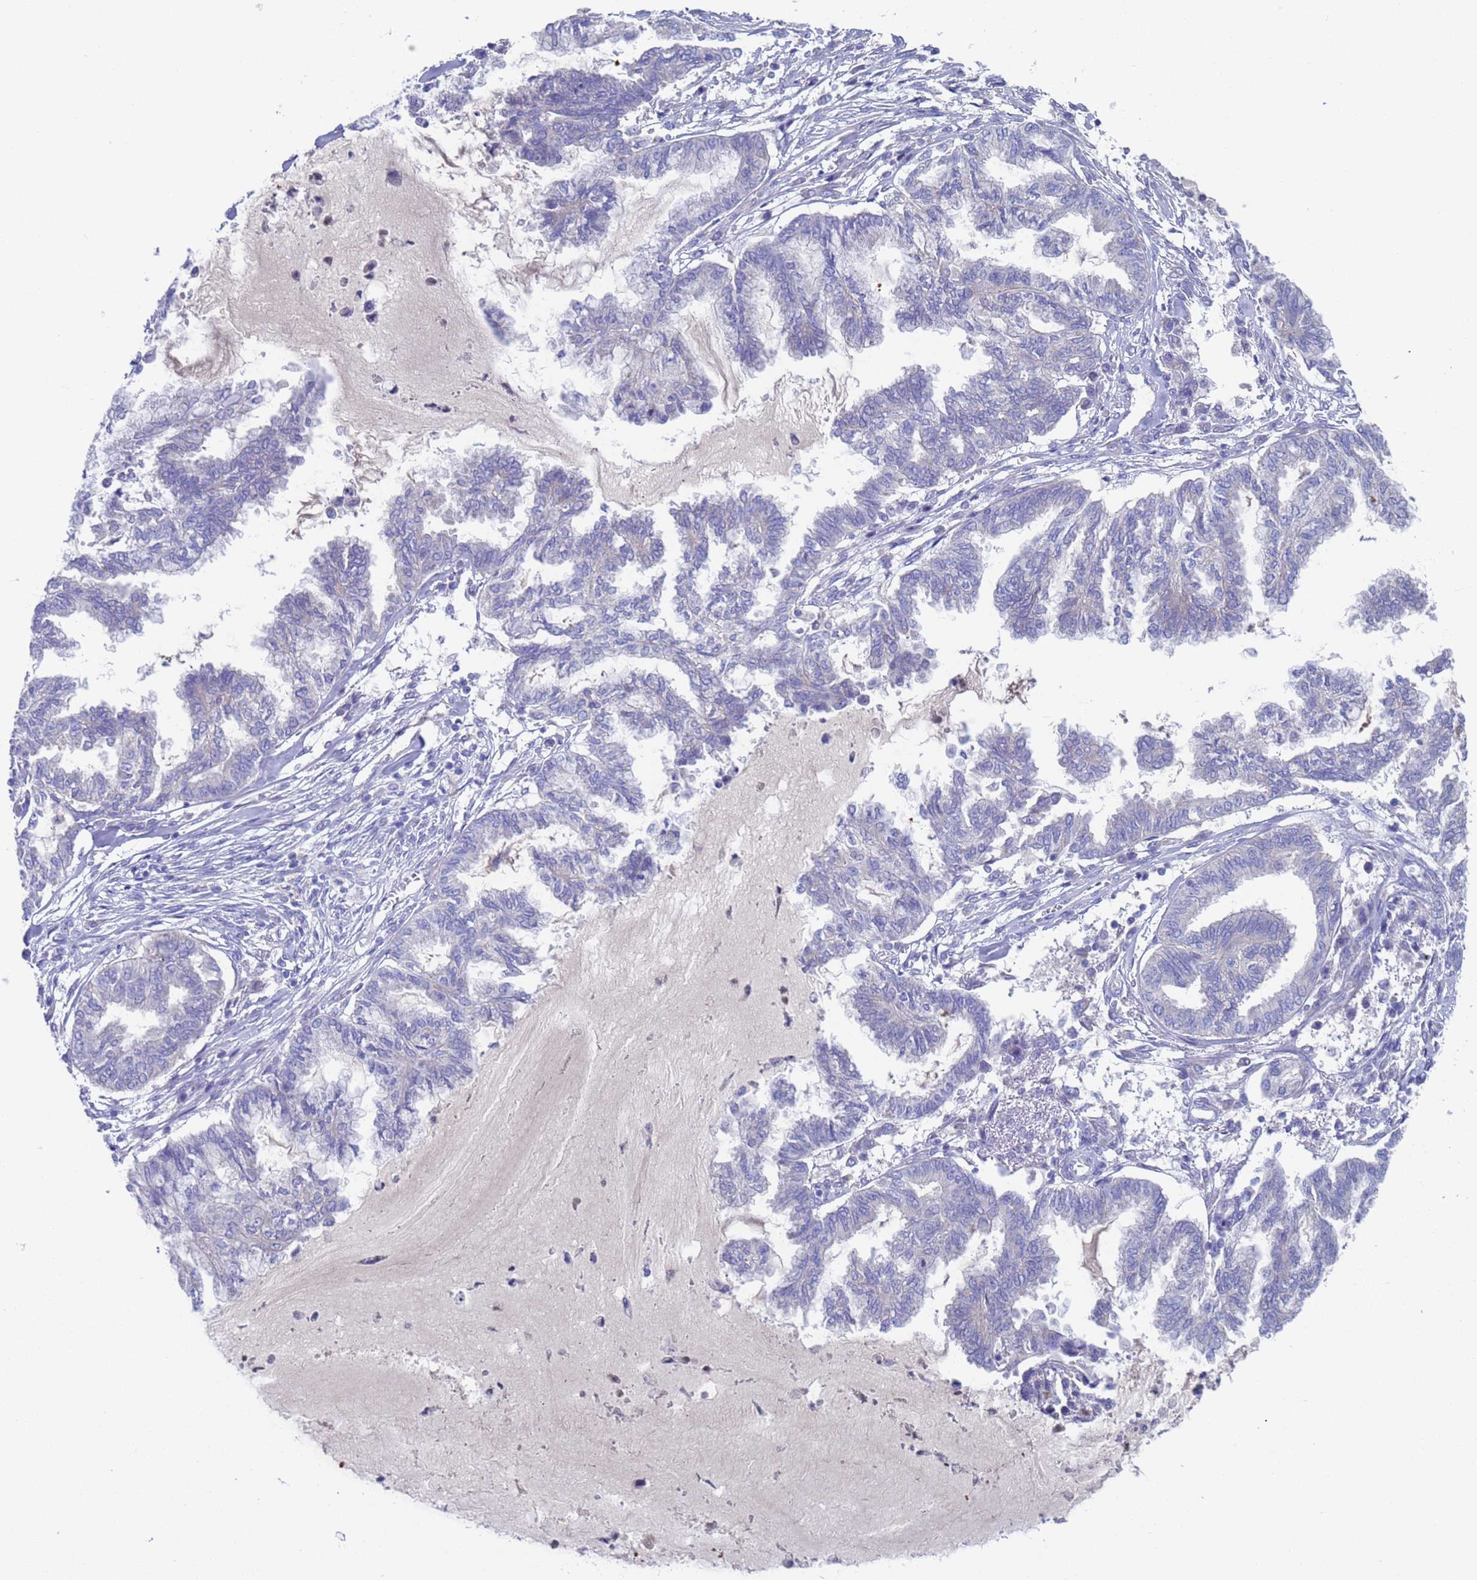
{"staining": {"intensity": "negative", "quantity": "none", "location": "none"}, "tissue": "endometrial cancer", "cell_type": "Tumor cells", "image_type": "cancer", "snomed": [{"axis": "morphology", "description": "Adenocarcinoma, NOS"}, {"axis": "topography", "description": "Endometrium"}], "caption": "There is no significant staining in tumor cells of endometrial adenocarcinoma.", "gene": "PET117", "patient": {"sex": "female", "age": 86}}